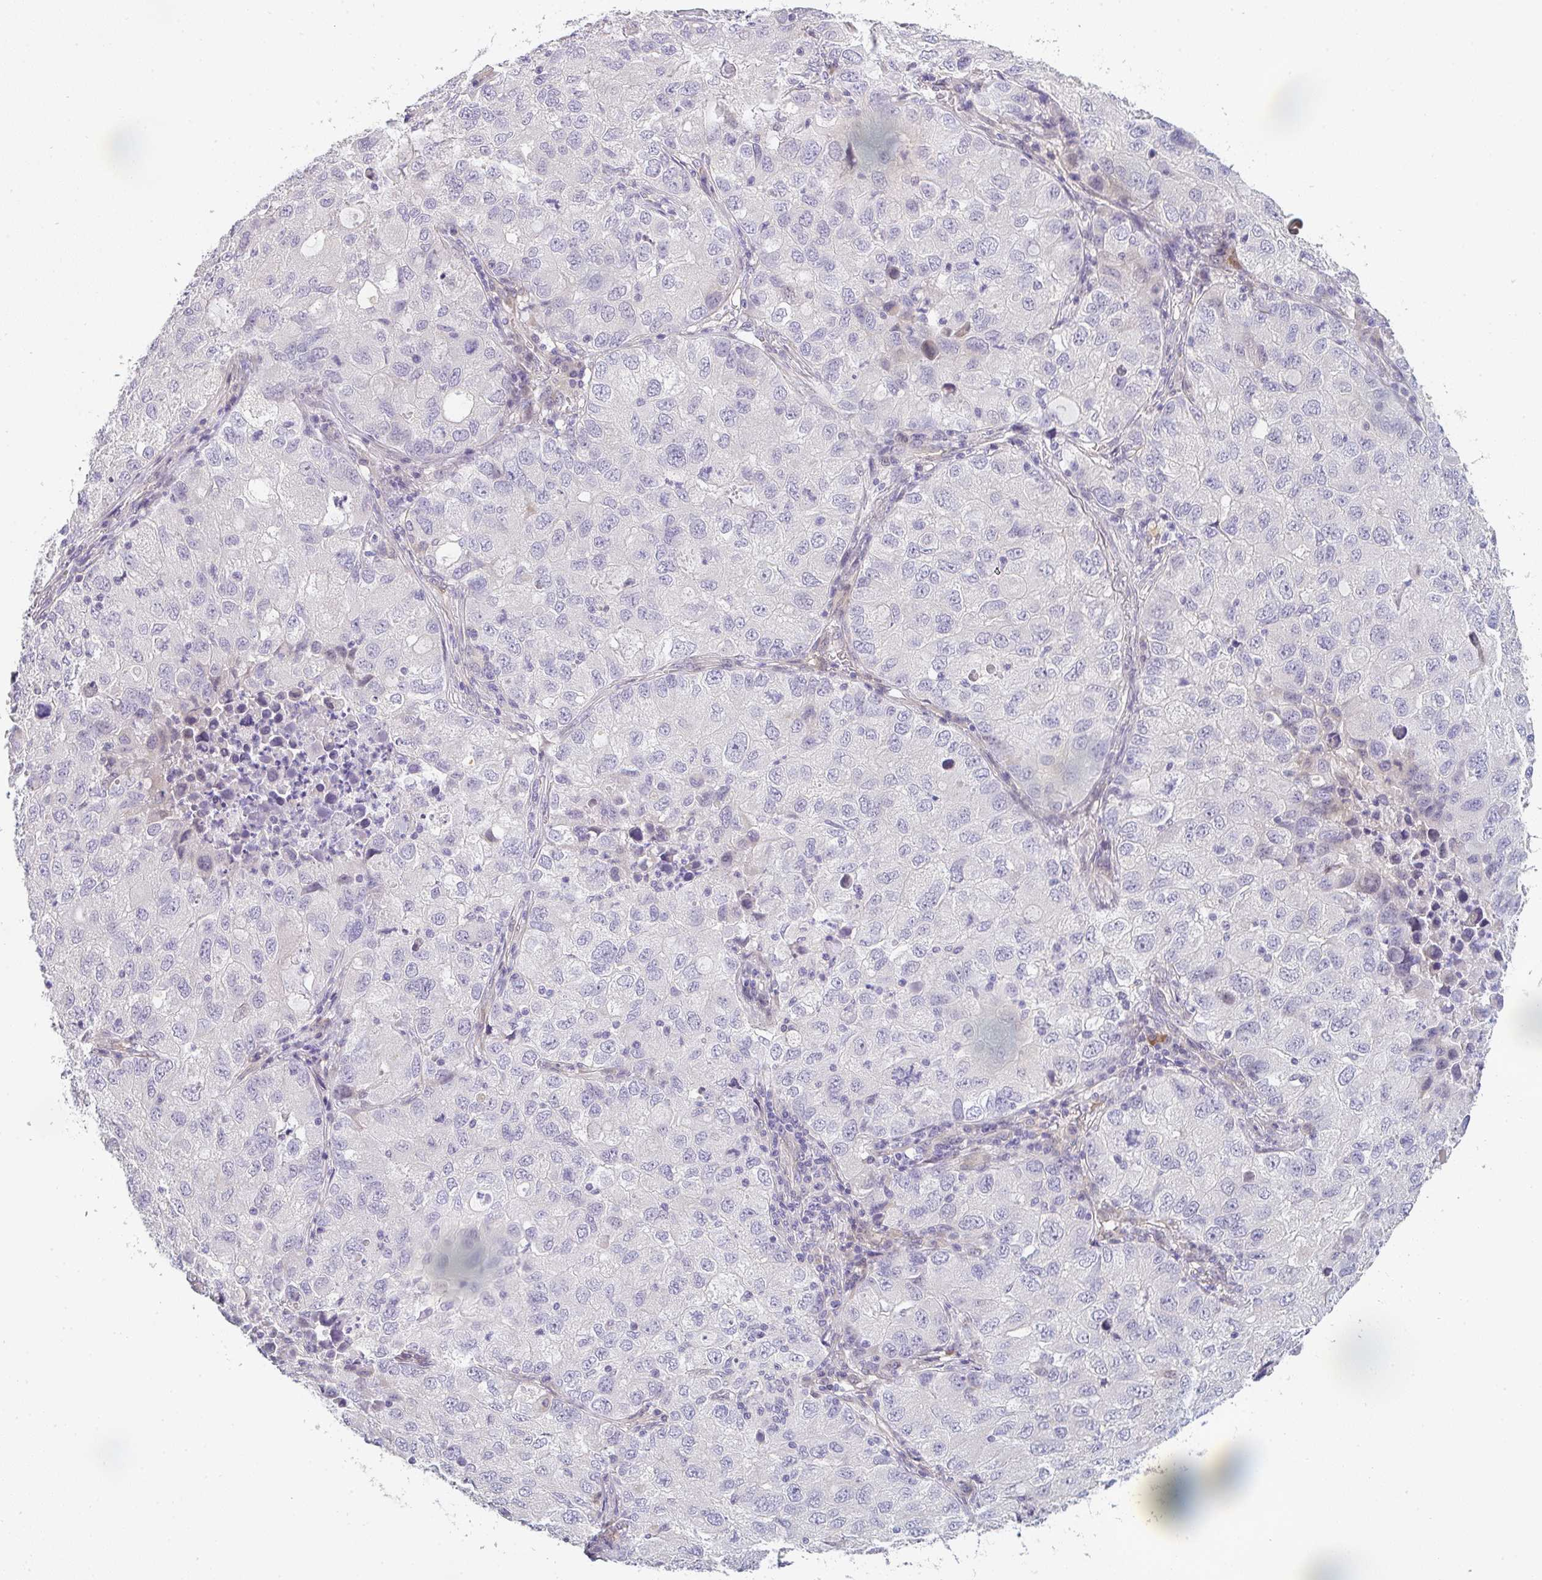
{"staining": {"intensity": "negative", "quantity": "none", "location": "none"}, "tissue": "lung cancer", "cell_type": "Tumor cells", "image_type": "cancer", "snomed": [{"axis": "morphology", "description": "Normal morphology"}, {"axis": "morphology", "description": "Adenocarcinoma, NOS"}, {"axis": "topography", "description": "Lymph node"}, {"axis": "topography", "description": "Lung"}], "caption": "Human lung cancer stained for a protein using IHC exhibits no expression in tumor cells.", "gene": "TNFRSF10A", "patient": {"sex": "female", "age": 51}}